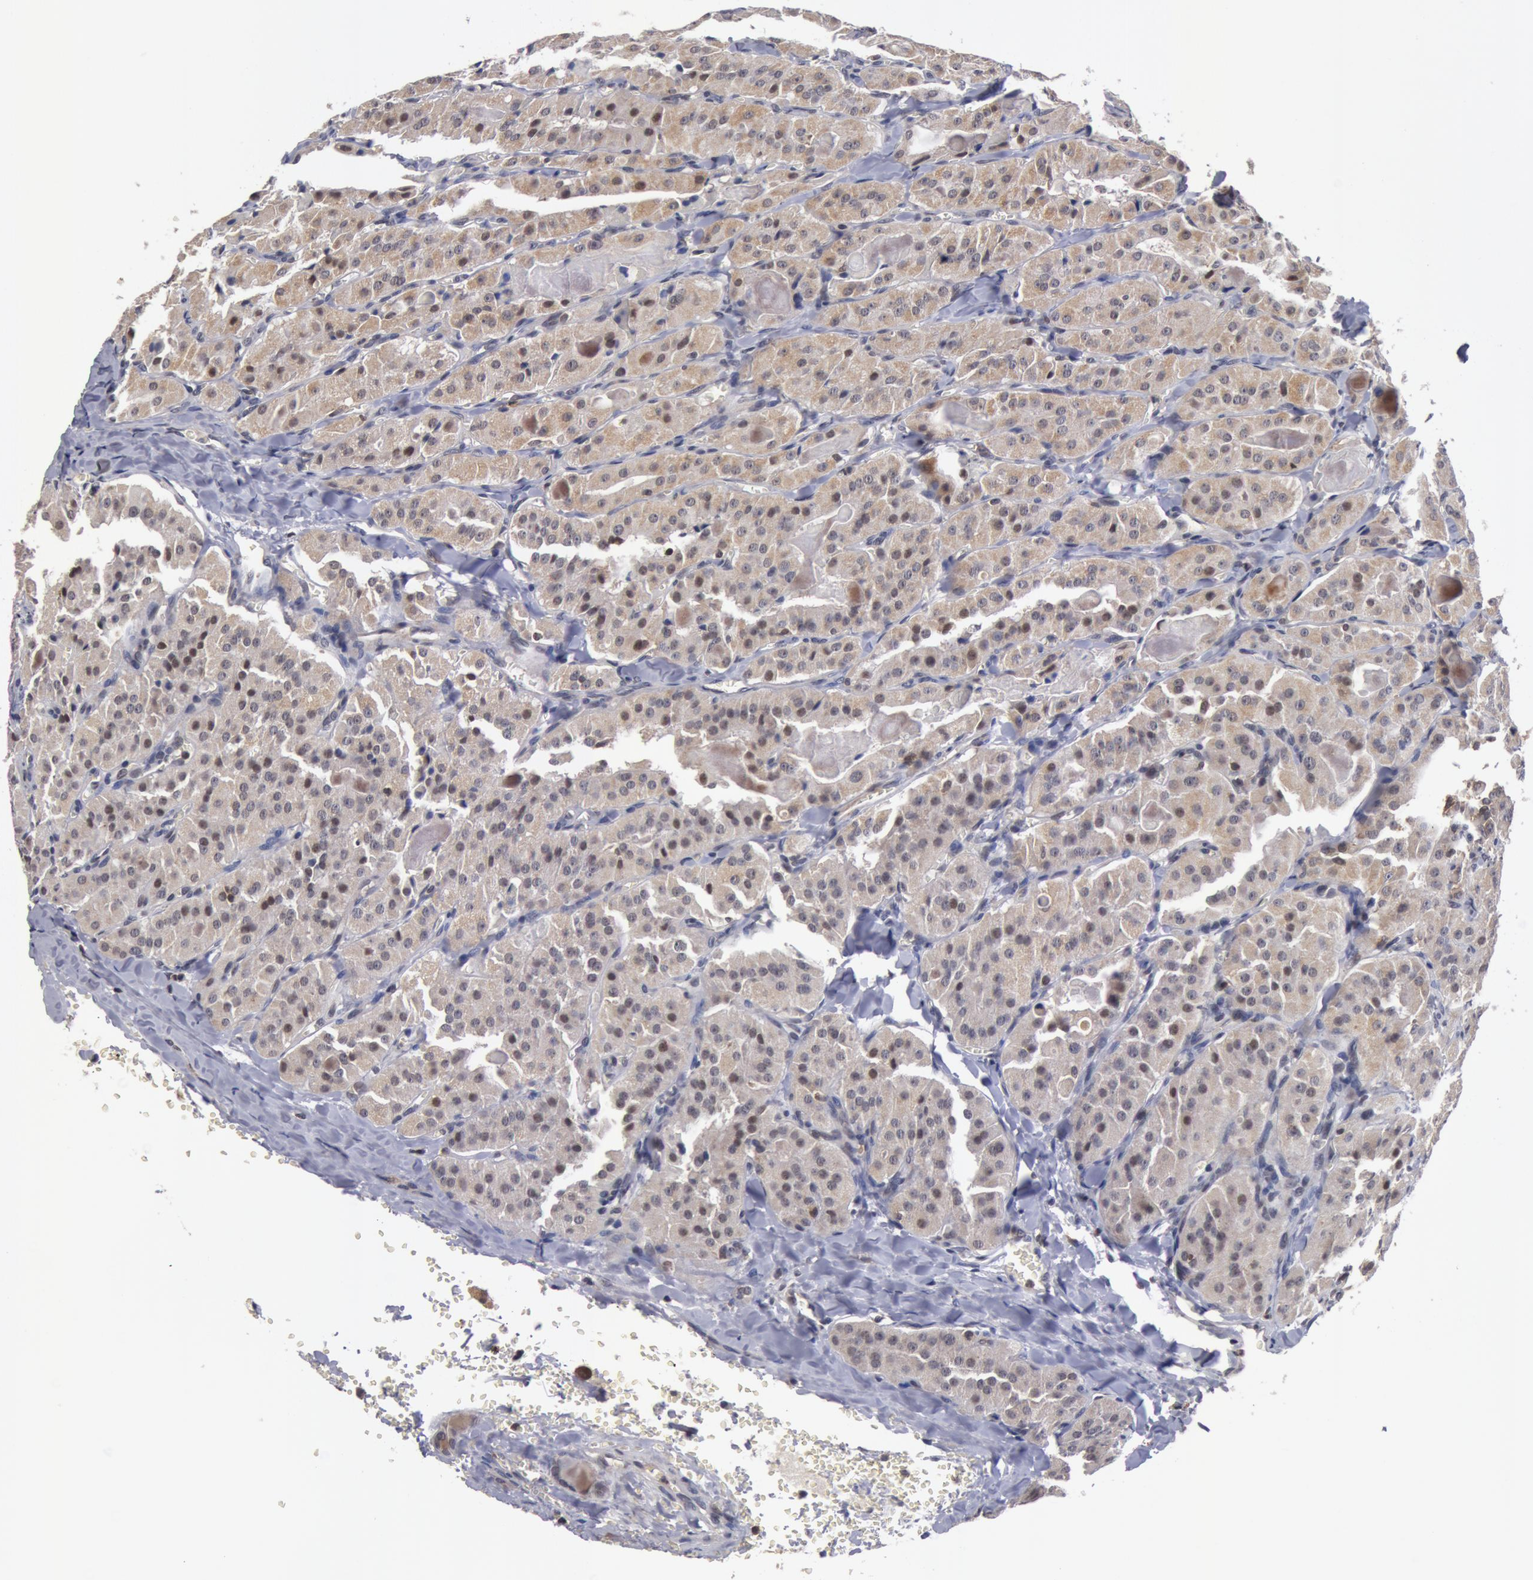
{"staining": {"intensity": "weak", "quantity": "<25%", "location": "nuclear"}, "tissue": "thyroid cancer", "cell_type": "Tumor cells", "image_type": "cancer", "snomed": [{"axis": "morphology", "description": "Carcinoma, NOS"}, {"axis": "topography", "description": "Thyroid gland"}], "caption": "Image shows no significant protein positivity in tumor cells of carcinoma (thyroid).", "gene": "ZNF350", "patient": {"sex": "male", "age": 76}}